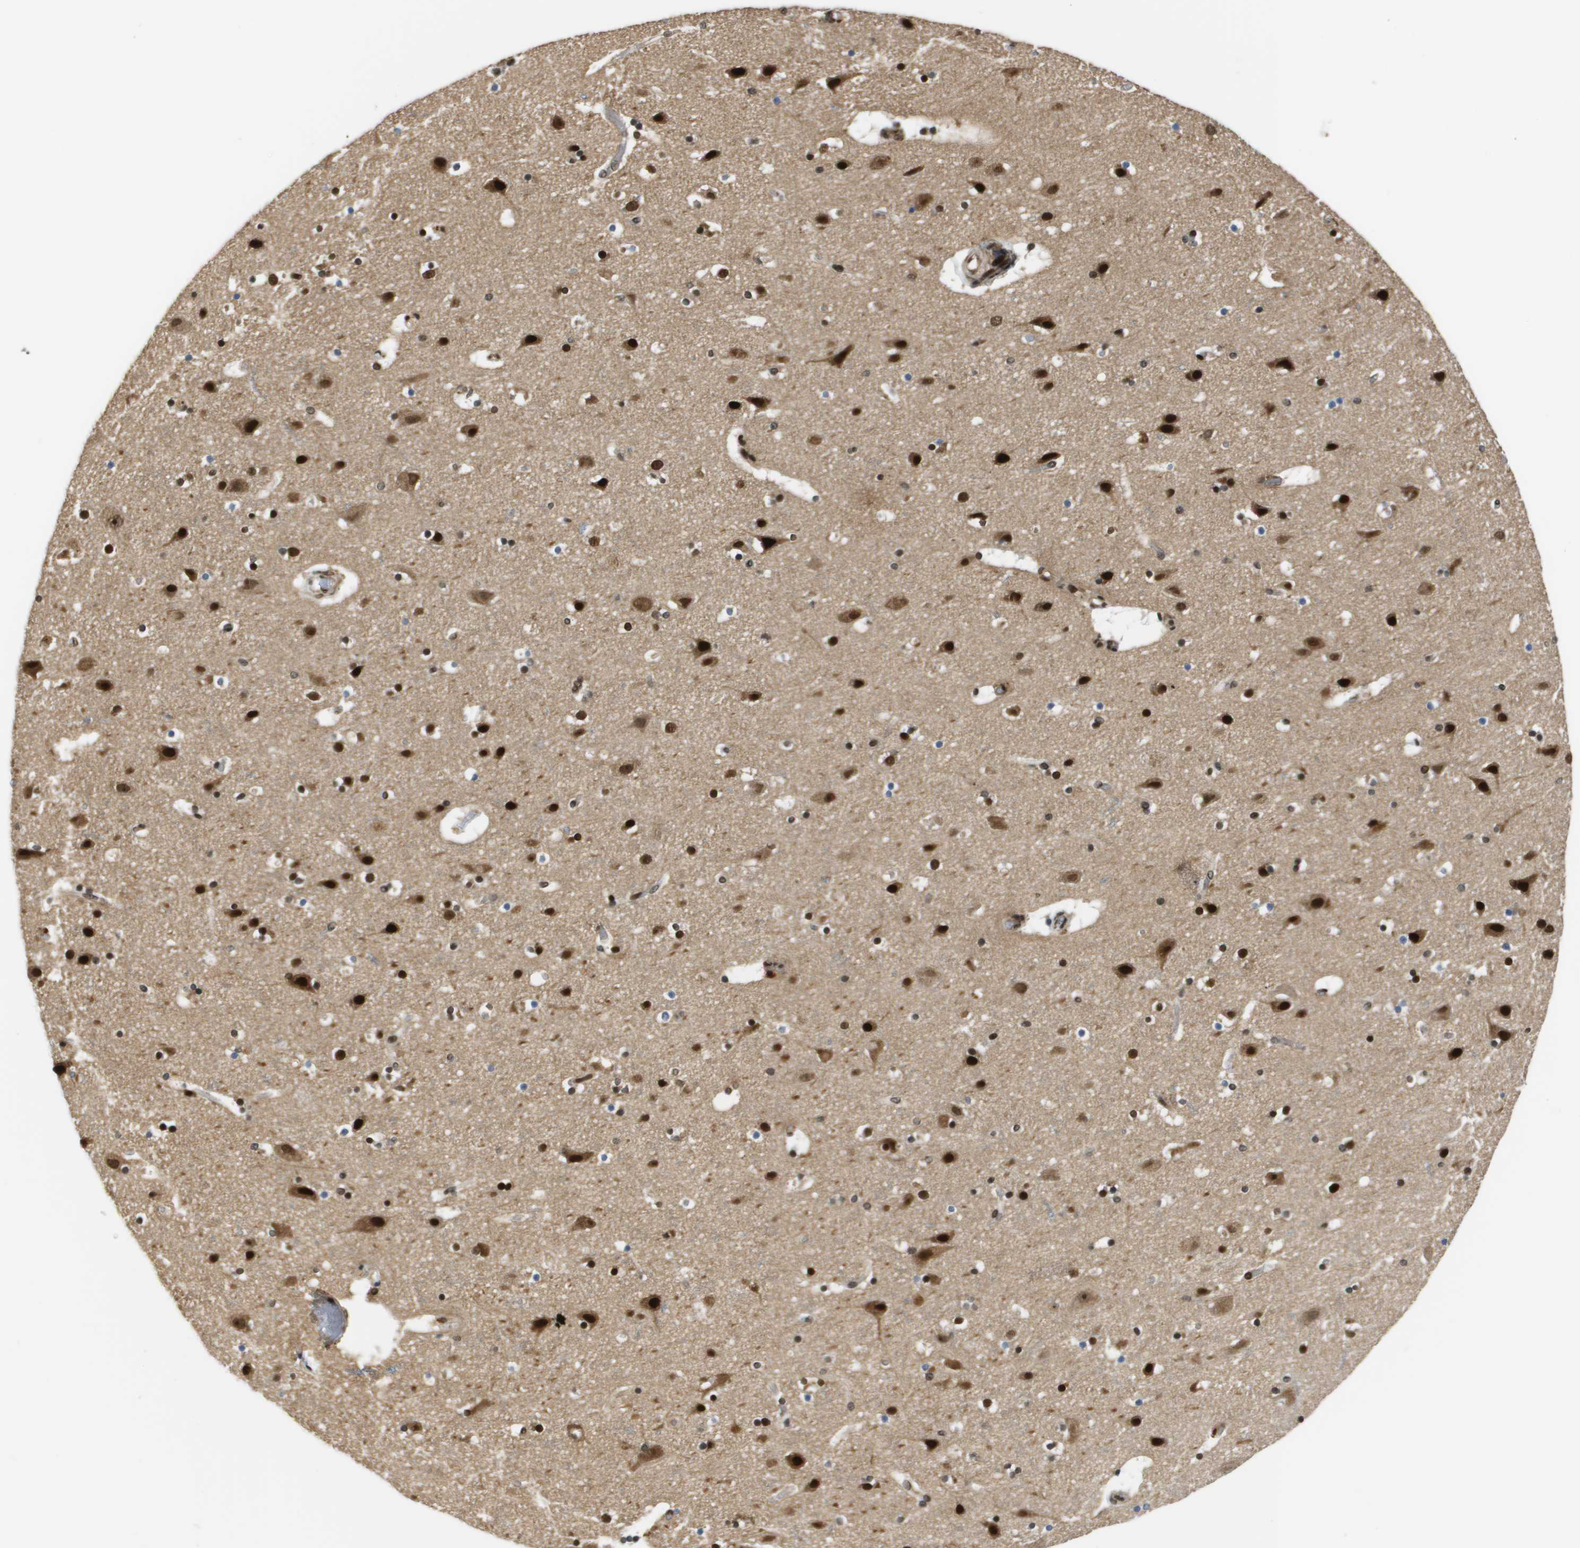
{"staining": {"intensity": "moderate", "quantity": ">75%", "location": "nuclear"}, "tissue": "cerebral cortex", "cell_type": "Endothelial cells", "image_type": "normal", "snomed": [{"axis": "morphology", "description": "Normal tissue, NOS"}, {"axis": "topography", "description": "Cerebral cortex"}], "caption": "DAB (3,3'-diaminobenzidine) immunohistochemical staining of unremarkable human cerebral cortex reveals moderate nuclear protein staining in about >75% of endothelial cells.", "gene": "RECQL4", "patient": {"sex": "male", "age": 45}}